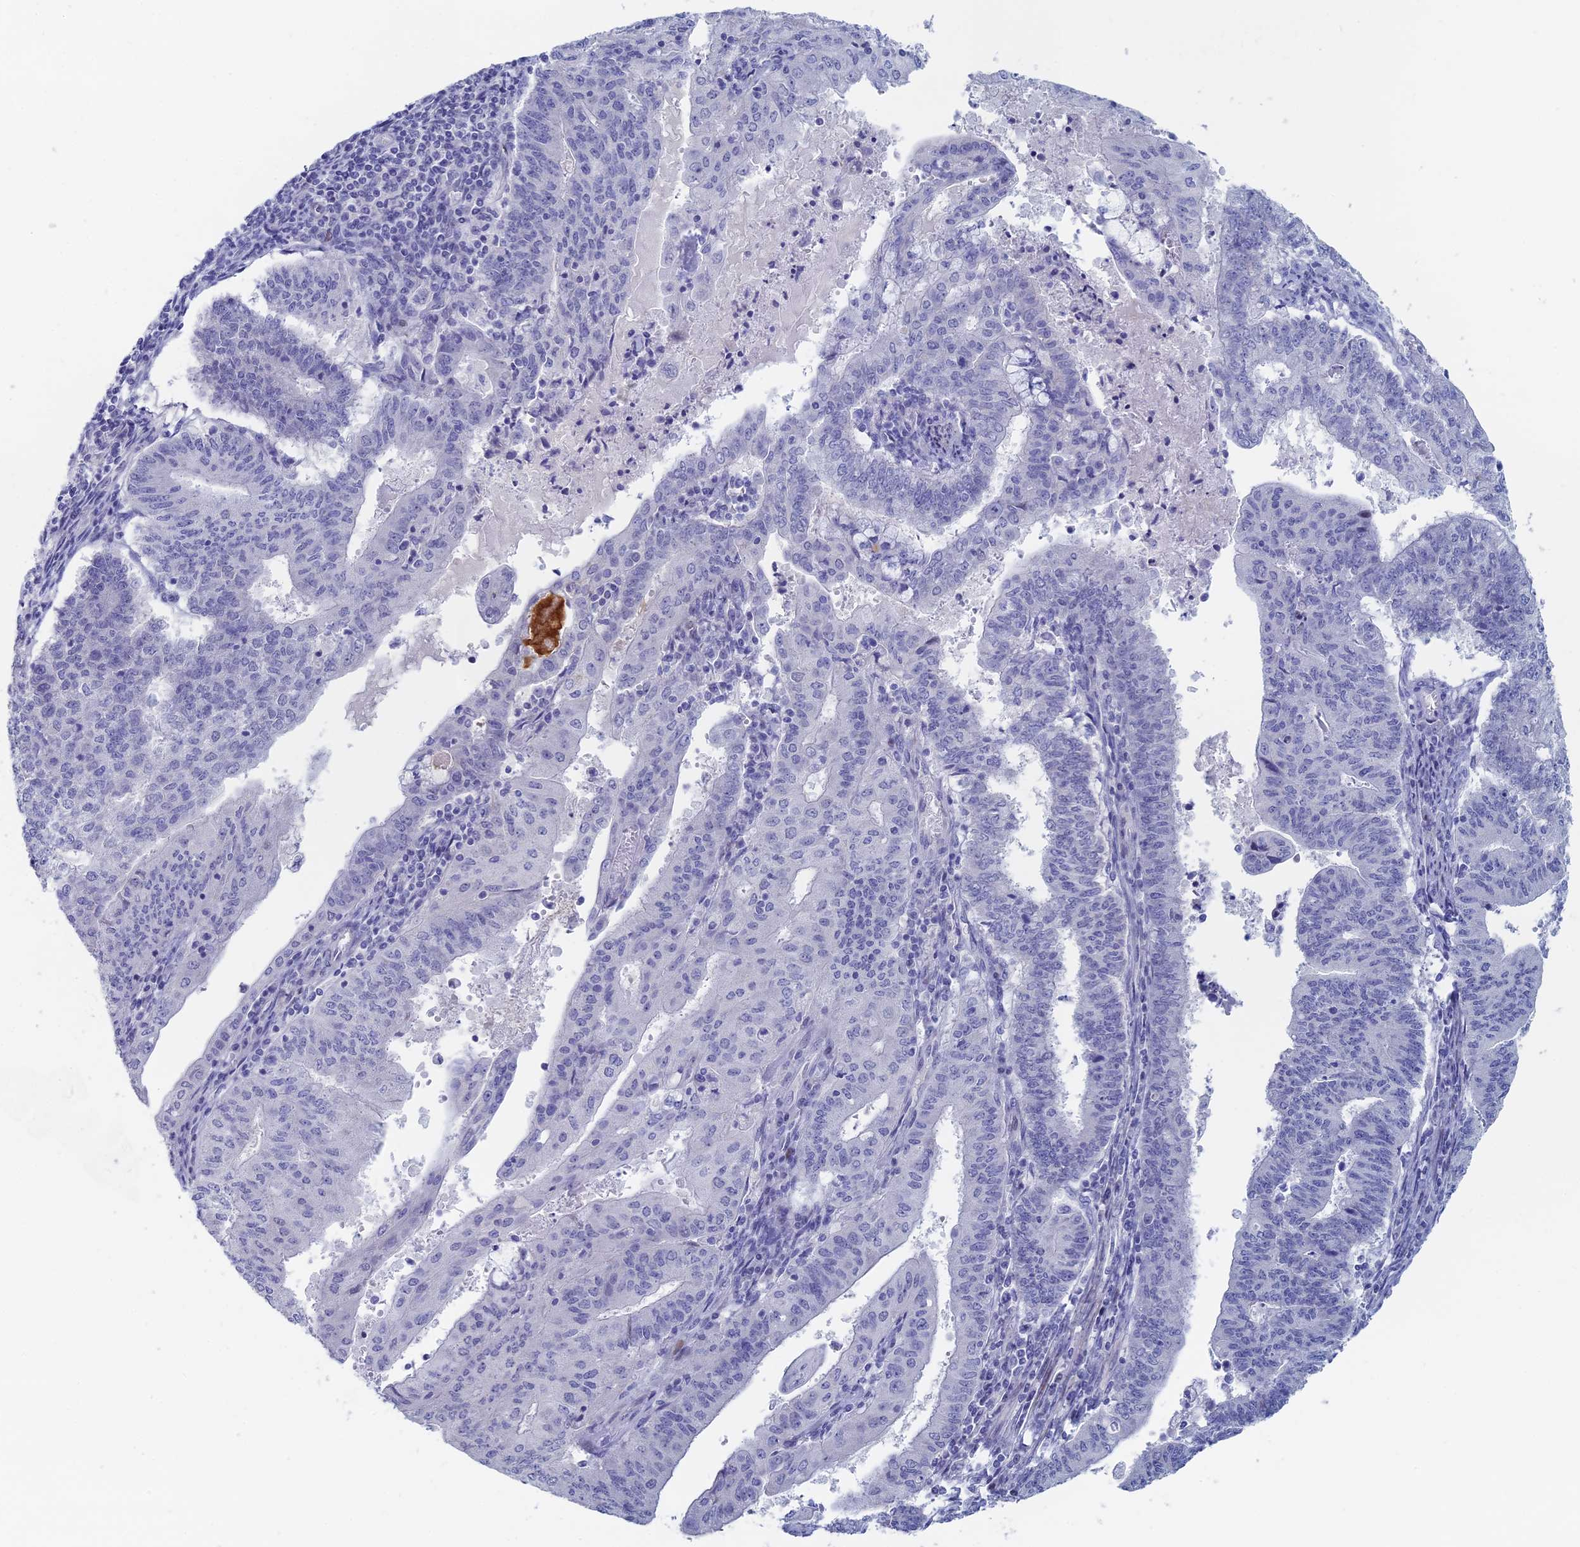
{"staining": {"intensity": "negative", "quantity": "none", "location": "none"}, "tissue": "endometrial cancer", "cell_type": "Tumor cells", "image_type": "cancer", "snomed": [{"axis": "morphology", "description": "Adenocarcinoma, NOS"}, {"axis": "topography", "description": "Endometrium"}], "caption": "Immunohistochemistry (IHC) image of neoplastic tissue: endometrial cancer stained with DAB exhibits no significant protein positivity in tumor cells. (Brightfield microscopy of DAB IHC at high magnification).", "gene": "DRGX", "patient": {"sex": "female", "age": 59}}